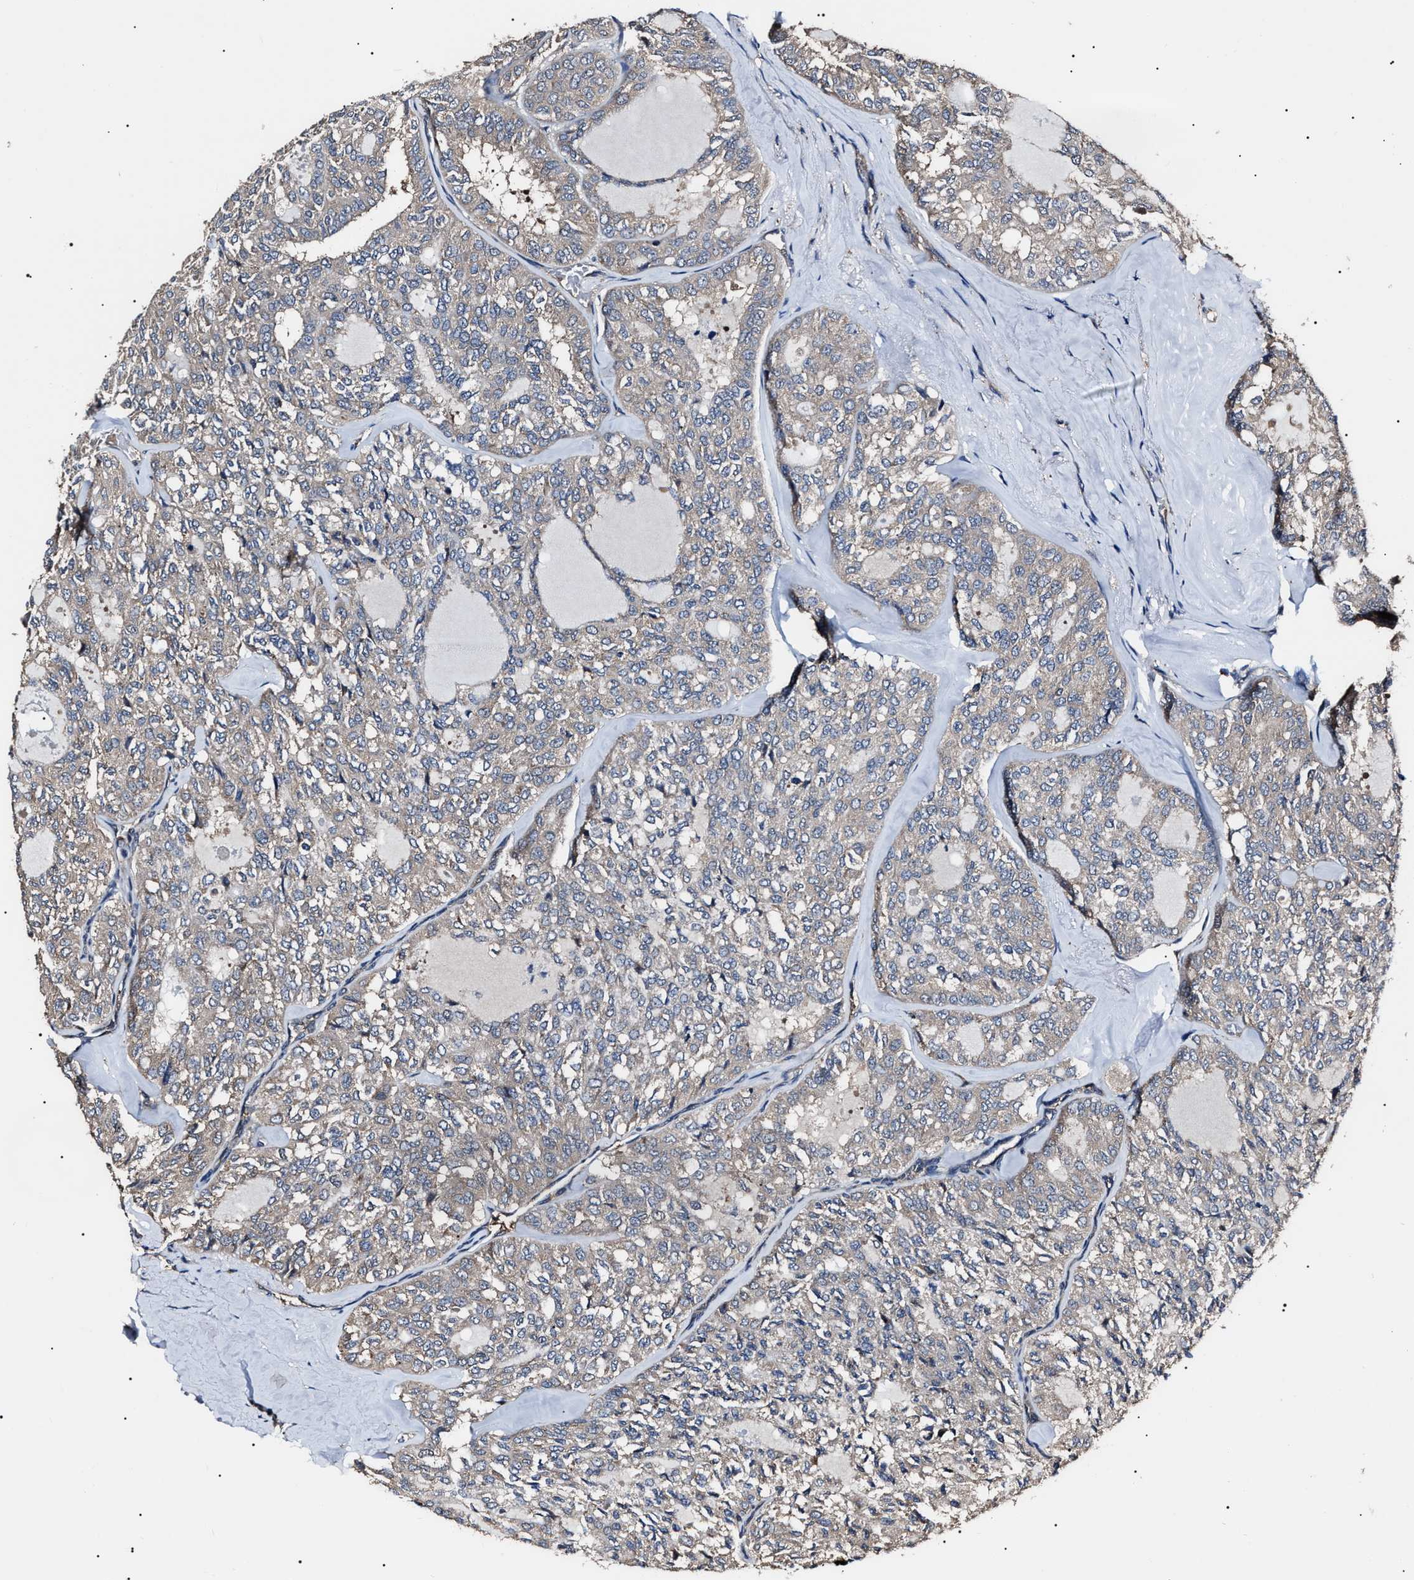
{"staining": {"intensity": "negative", "quantity": "none", "location": "none"}, "tissue": "thyroid cancer", "cell_type": "Tumor cells", "image_type": "cancer", "snomed": [{"axis": "morphology", "description": "Follicular adenoma carcinoma, NOS"}, {"axis": "topography", "description": "Thyroid gland"}], "caption": "This is a histopathology image of immunohistochemistry staining of thyroid follicular adenoma carcinoma, which shows no expression in tumor cells.", "gene": "CCT8", "patient": {"sex": "male", "age": 75}}